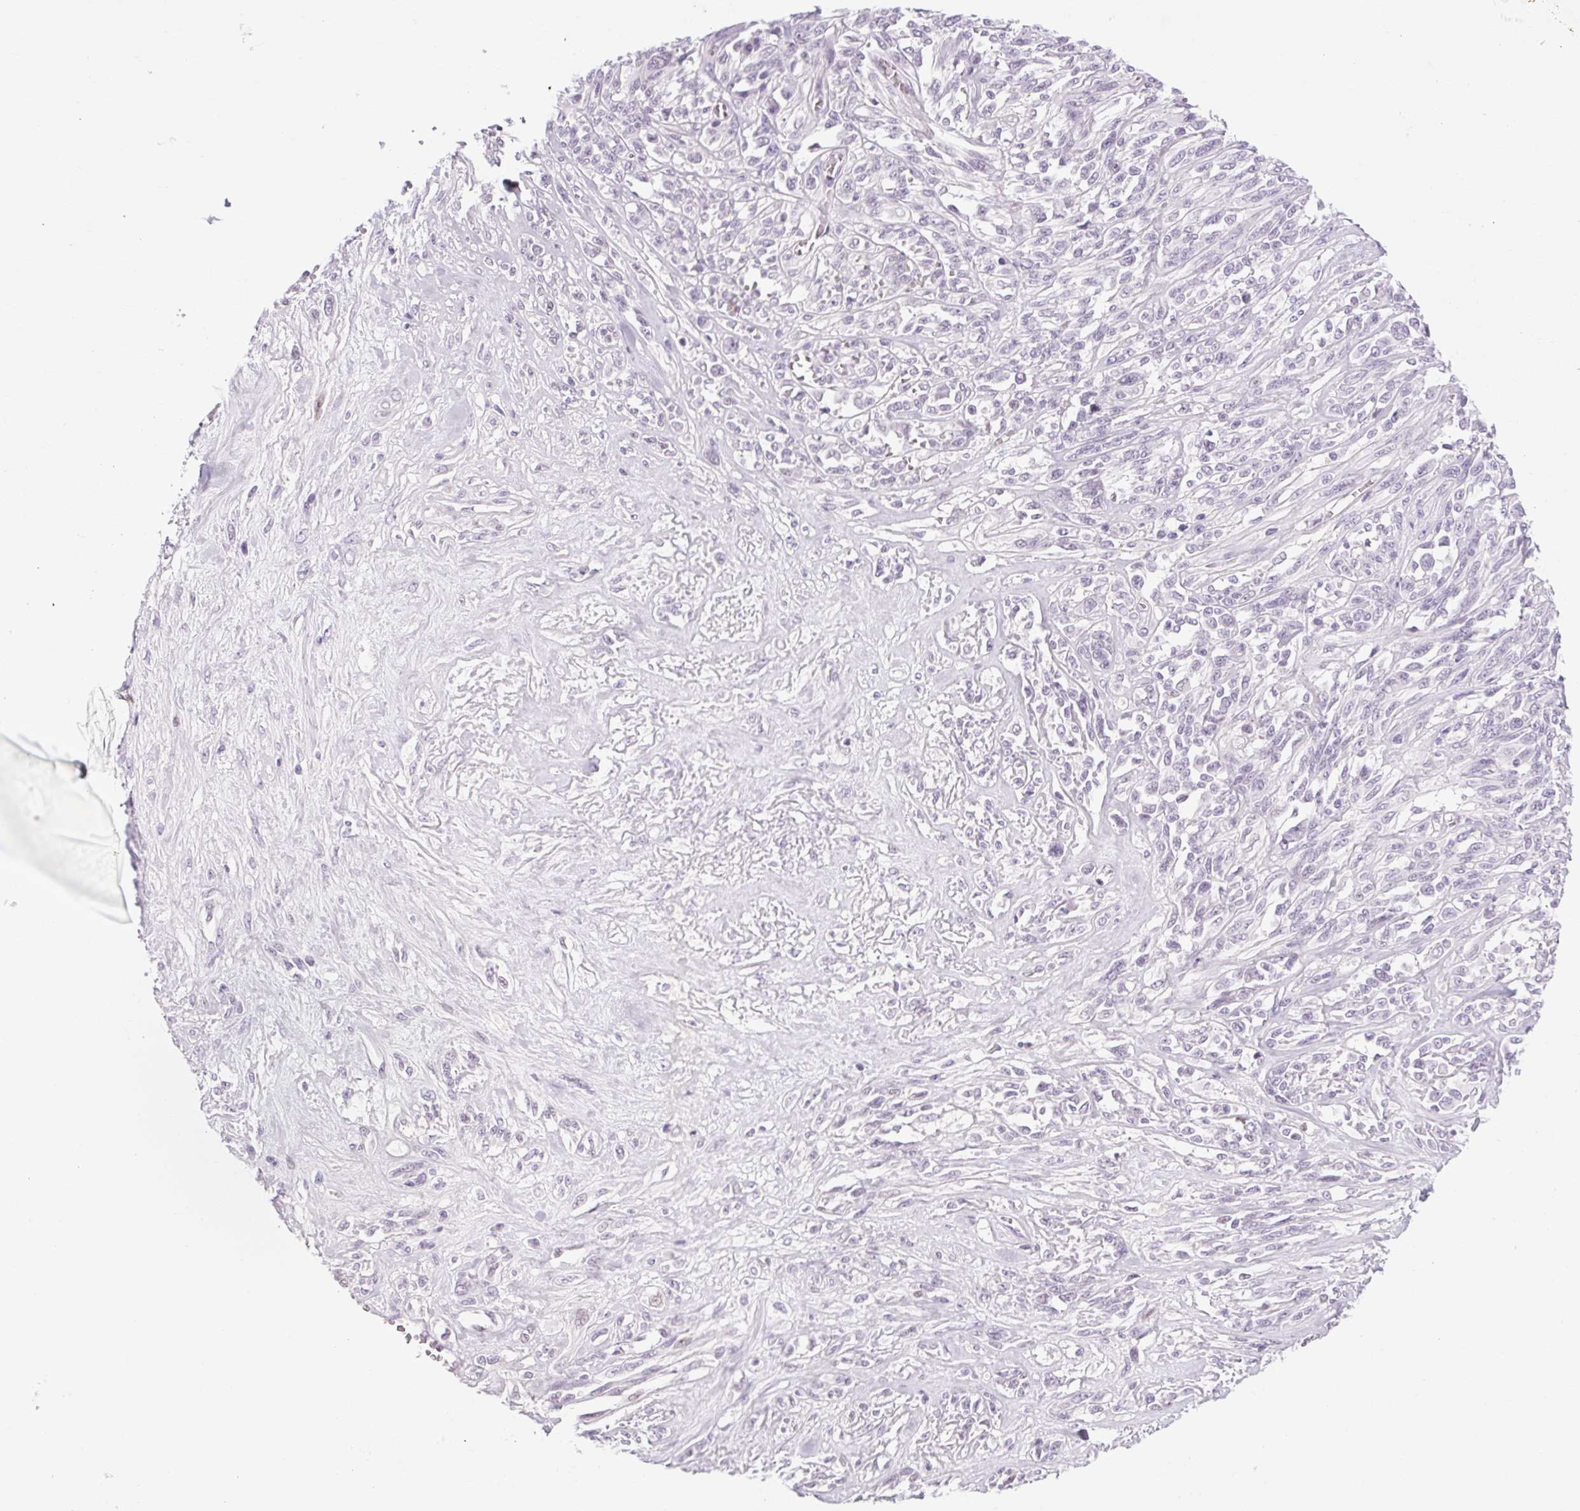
{"staining": {"intensity": "negative", "quantity": "none", "location": "none"}, "tissue": "melanoma", "cell_type": "Tumor cells", "image_type": "cancer", "snomed": [{"axis": "morphology", "description": "Malignant melanoma, NOS"}, {"axis": "topography", "description": "Skin"}], "caption": "Immunohistochemistry (IHC) photomicrograph of neoplastic tissue: melanoma stained with DAB (3,3'-diaminobenzidine) exhibits no significant protein expression in tumor cells.", "gene": "POMC", "patient": {"sex": "female", "age": 91}}